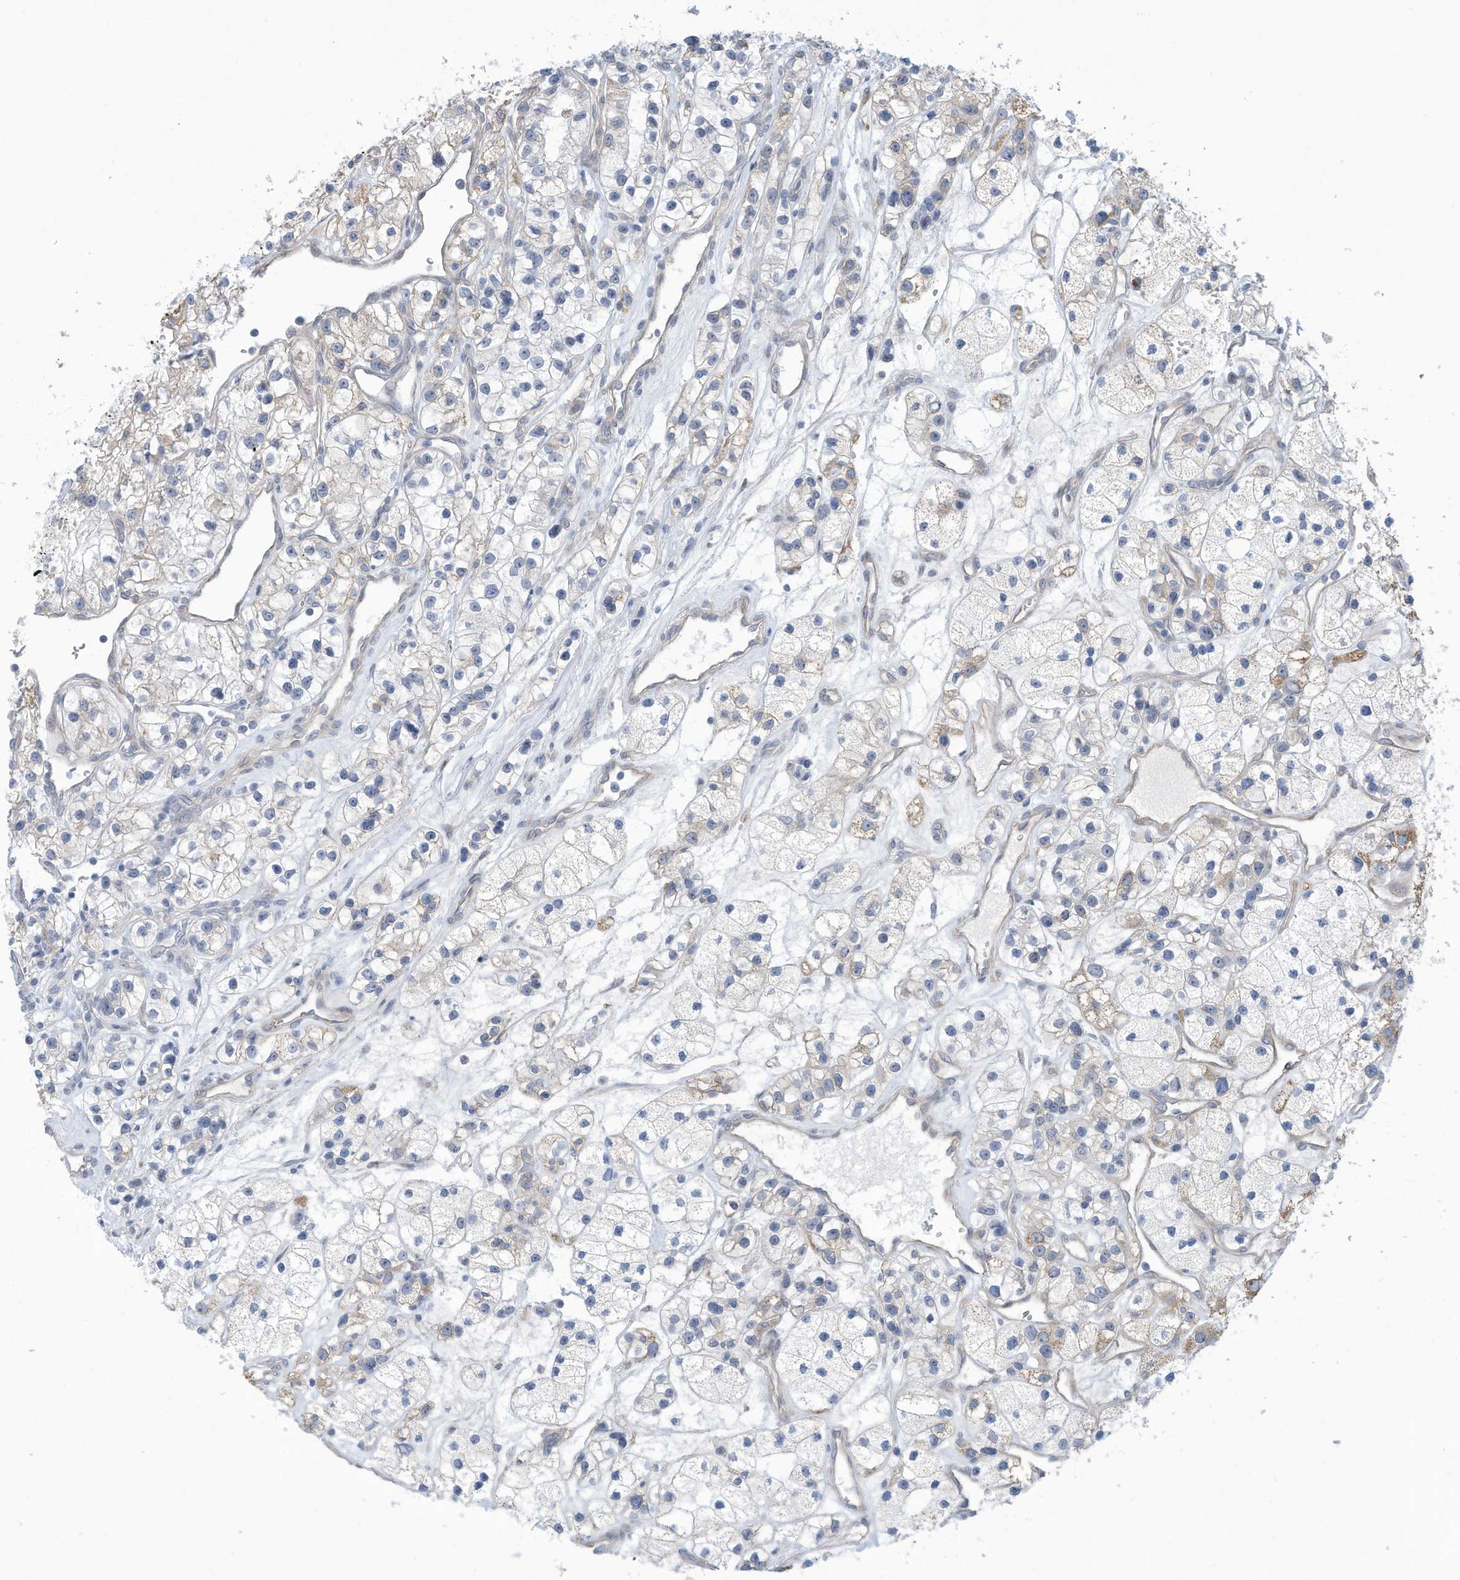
{"staining": {"intensity": "negative", "quantity": "none", "location": "none"}, "tissue": "renal cancer", "cell_type": "Tumor cells", "image_type": "cancer", "snomed": [{"axis": "morphology", "description": "Adenocarcinoma, NOS"}, {"axis": "topography", "description": "Kidney"}], "caption": "An immunohistochemistry (IHC) photomicrograph of renal cancer (adenocarcinoma) is shown. There is no staining in tumor cells of renal cancer (adenocarcinoma). (DAB immunohistochemistry (IHC), high magnification).", "gene": "ZNF292", "patient": {"sex": "female", "age": 57}}